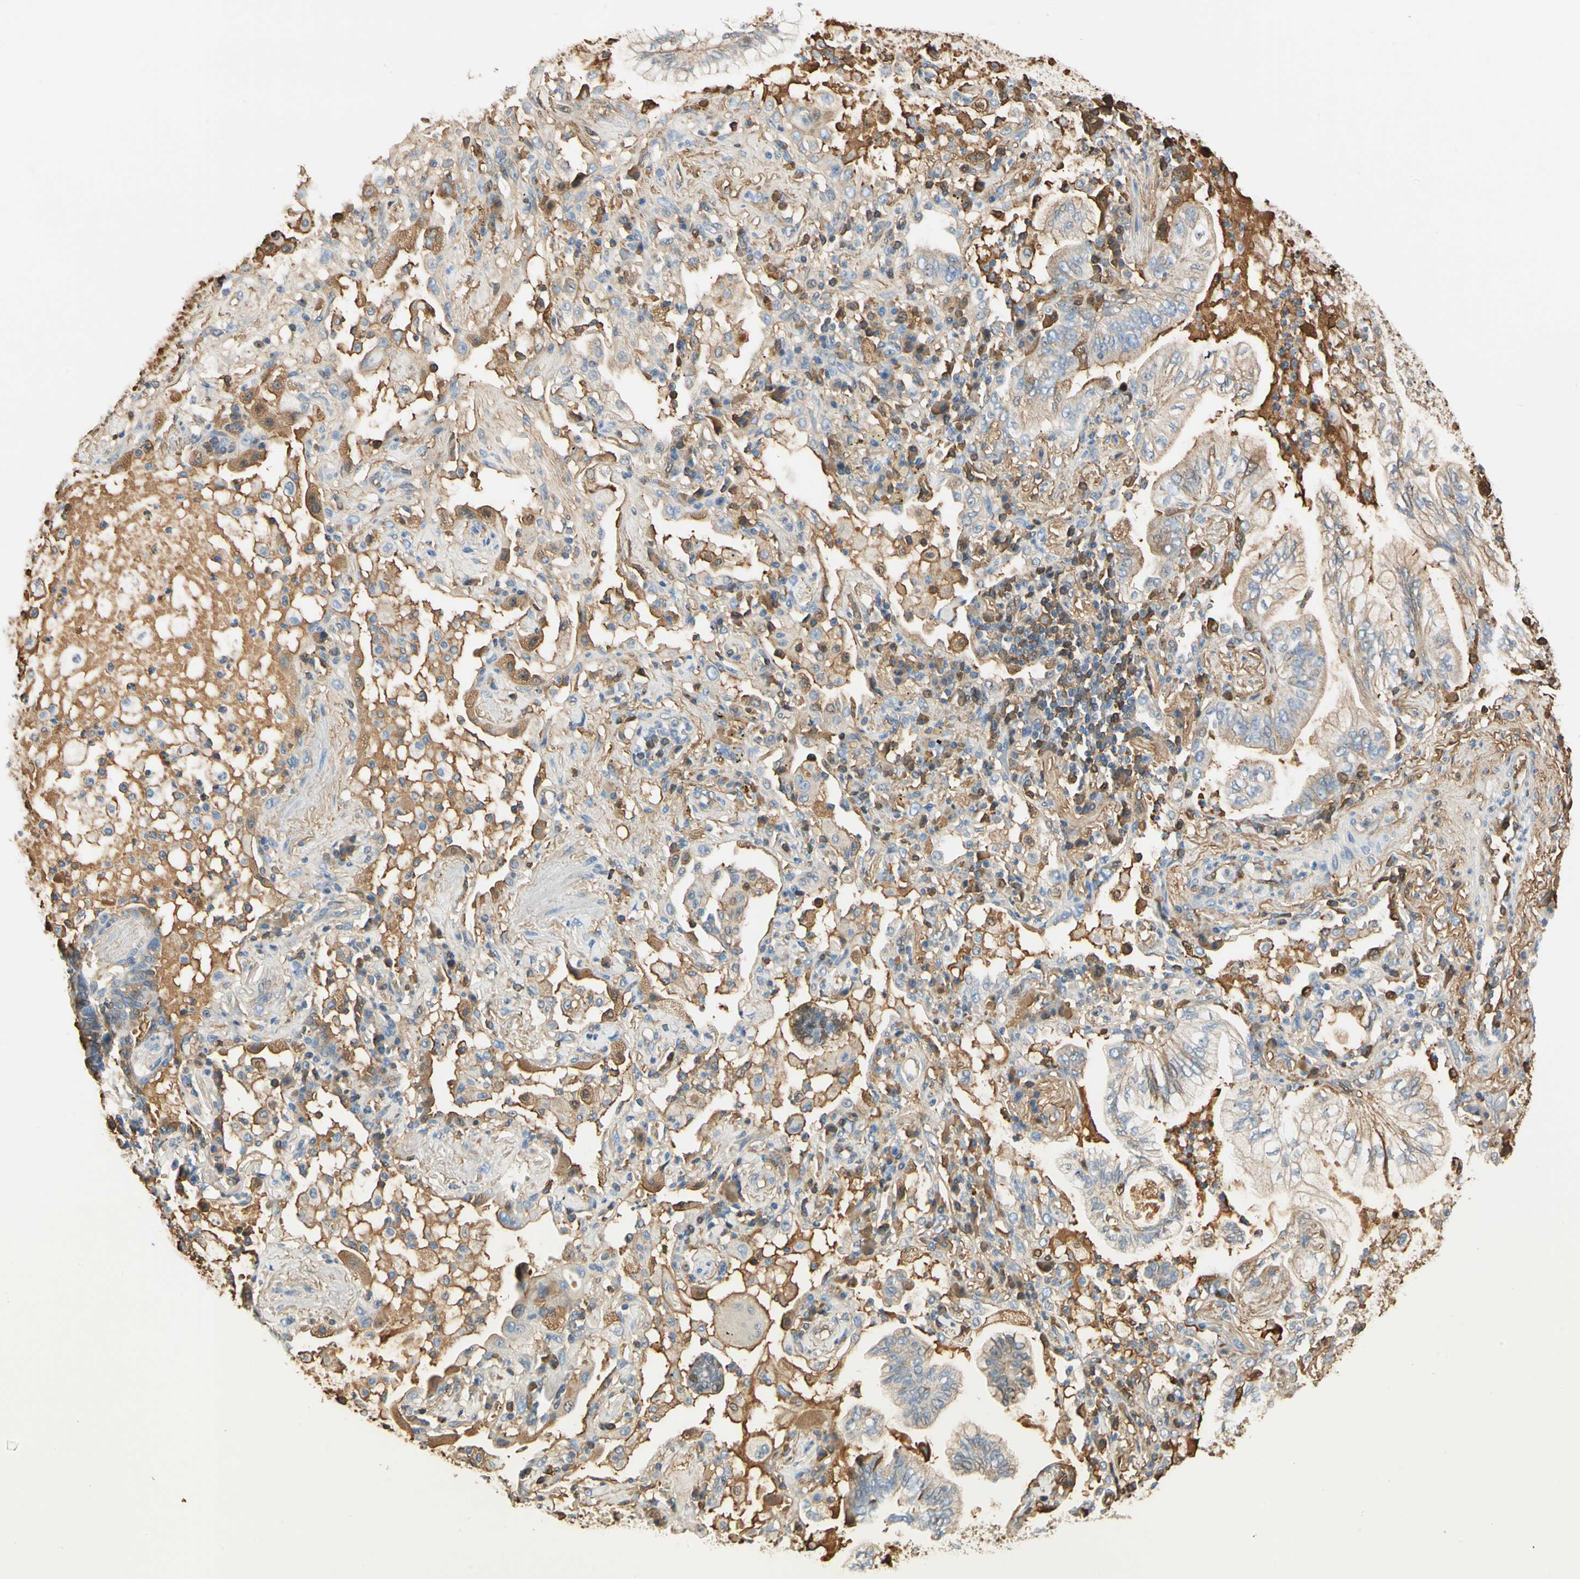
{"staining": {"intensity": "moderate", "quantity": ">75%", "location": "cytoplasmic/membranous"}, "tissue": "lung cancer", "cell_type": "Tumor cells", "image_type": "cancer", "snomed": [{"axis": "morphology", "description": "Normal tissue, NOS"}, {"axis": "morphology", "description": "Adenocarcinoma, NOS"}, {"axis": "topography", "description": "Bronchus"}, {"axis": "topography", "description": "Lung"}], "caption": "IHC staining of adenocarcinoma (lung), which reveals medium levels of moderate cytoplasmic/membranous staining in about >75% of tumor cells indicating moderate cytoplasmic/membranous protein staining. The staining was performed using DAB (3,3'-diaminobenzidine) (brown) for protein detection and nuclei were counterstained in hematoxylin (blue).", "gene": "LAMB3", "patient": {"sex": "female", "age": 70}}